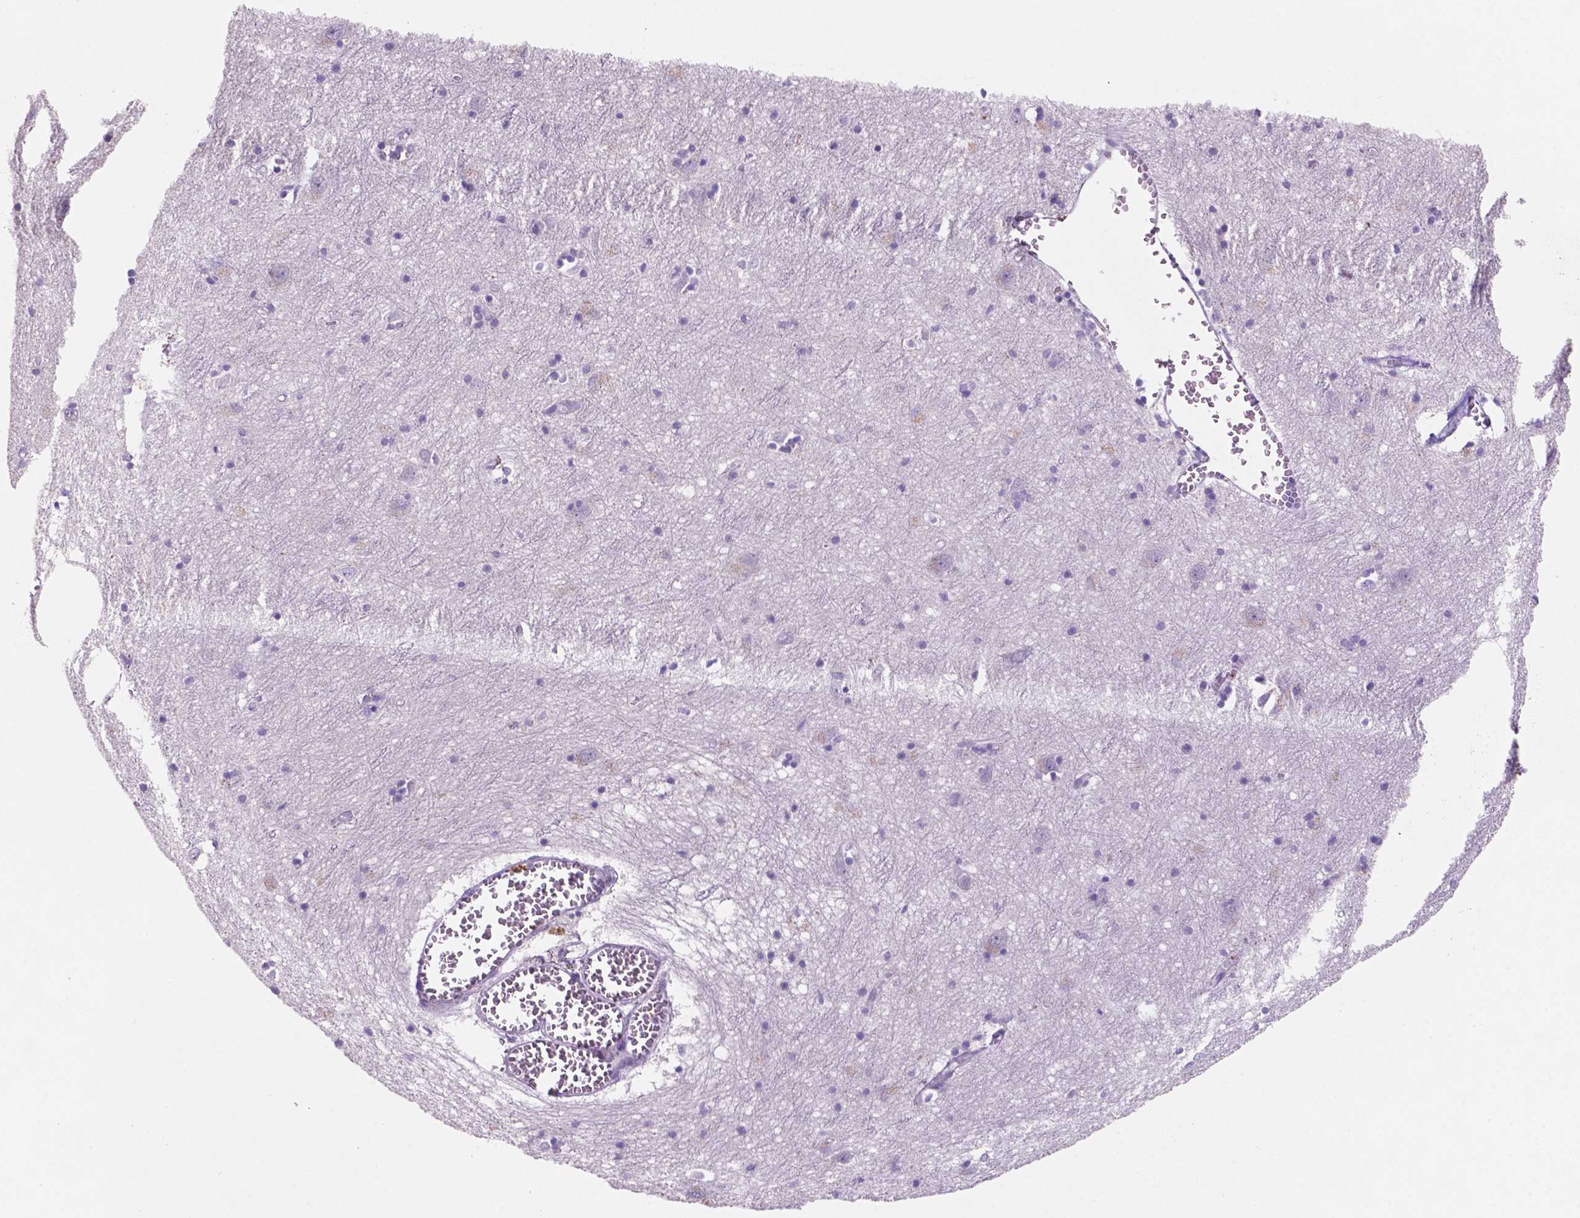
{"staining": {"intensity": "negative", "quantity": "none", "location": "none"}, "tissue": "cerebral cortex", "cell_type": "Endothelial cells", "image_type": "normal", "snomed": [{"axis": "morphology", "description": "Normal tissue, NOS"}, {"axis": "topography", "description": "Cerebral cortex"}], "caption": "Immunohistochemical staining of normal cerebral cortex displays no significant positivity in endothelial cells. (Brightfield microscopy of DAB (3,3'-diaminobenzidine) IHC at high magnification).", "gene": "EBLN2", "patient": {"sex": "male", "age": 70}}